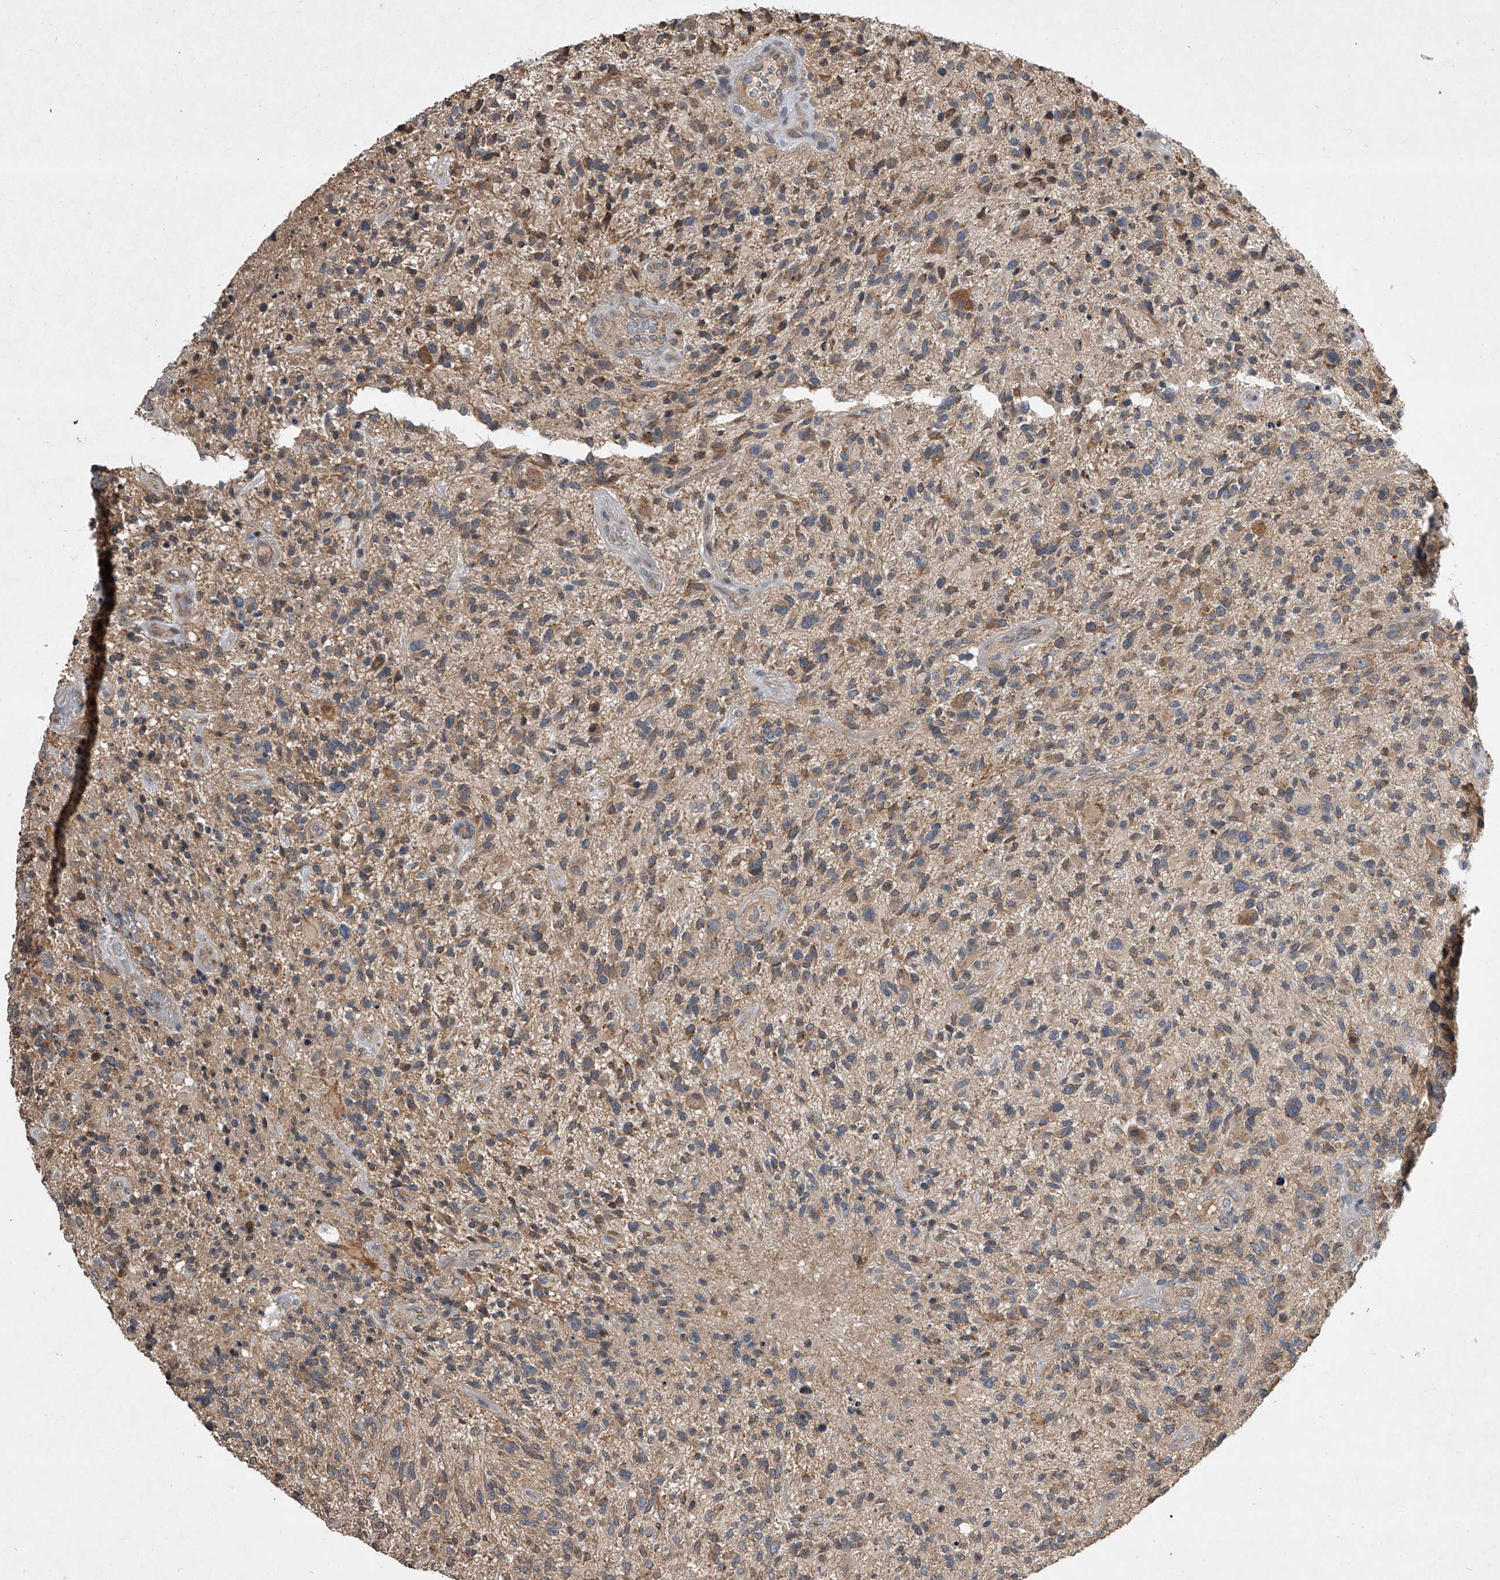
{"staining": {"intensity": "moderate", "quantity": "25%-75%", "location": "cytoplasmic/membranous"}, "tissue": "glioma", "cell_type": "Tumor cells", "image_type": "cancer", "snomed": [{"axis": "morphology", "description": "Glioma, malignant, High grade"}, {"axis": "topography", "description": "Brain"}], "caption": "Protein expression analysis of human malignant glioma (high-grade) reveals moderate cytoplasmic/membranous expression in approximately 25%-75% of tumor cells.", "gene": "NFS1", "patient": {"sex": "male", "age": 47}}